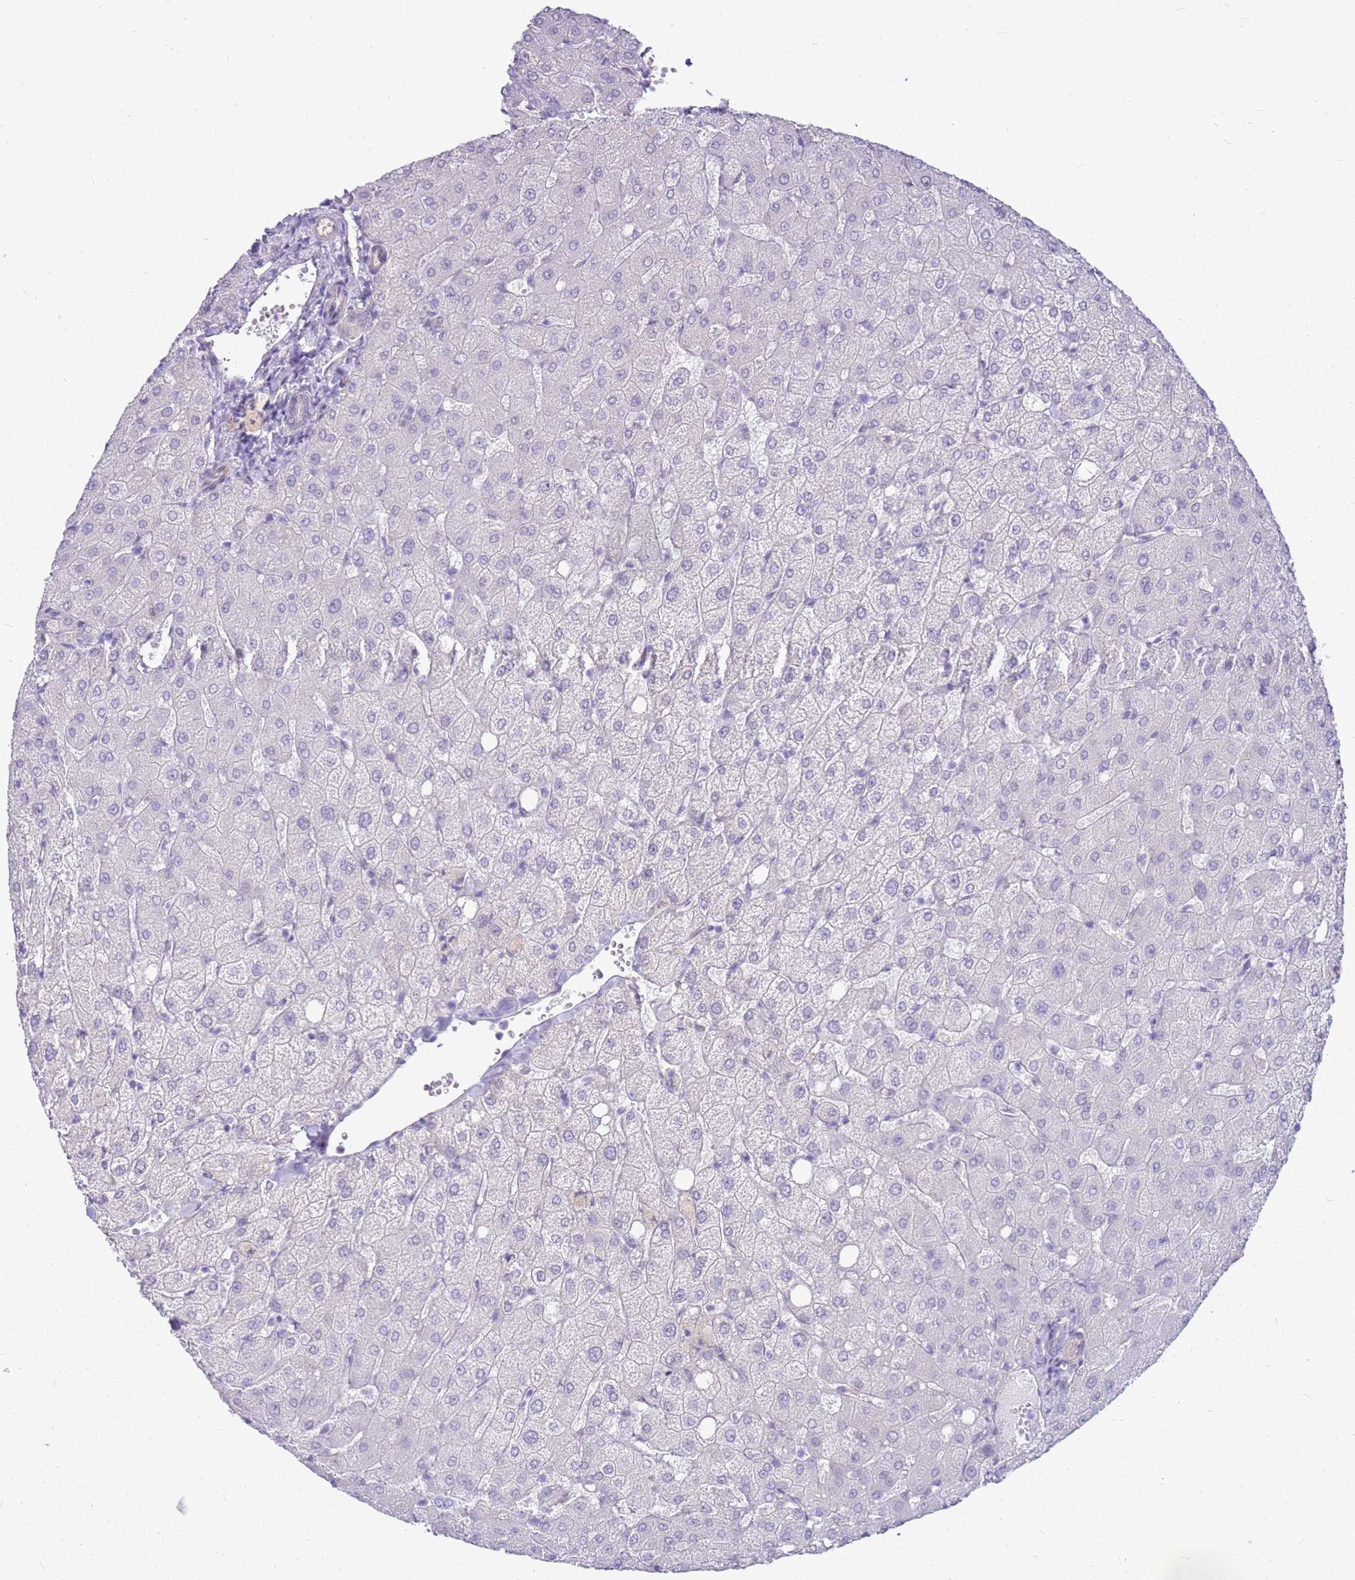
{"staining": {"intensity": "negative", "quantity": "none", "location": "none"}, "tissue": "liver", "cell_type": "Cholangiocytes", "image_type": "normal", "snomed": [{"axis": "morphology", "description": "Normal tissue, NOS"}, {"axis": "topography", "description": "Liver"}], "caption": "High power microscopy micrograph of an immunohistochemistry photomicrograph of benign liver, revealing no significant positivity in cholangiocytes. Nuclei are stained in blue.", "gene": "HSPB1", "patient": {"sex": "female", "age": 54}}